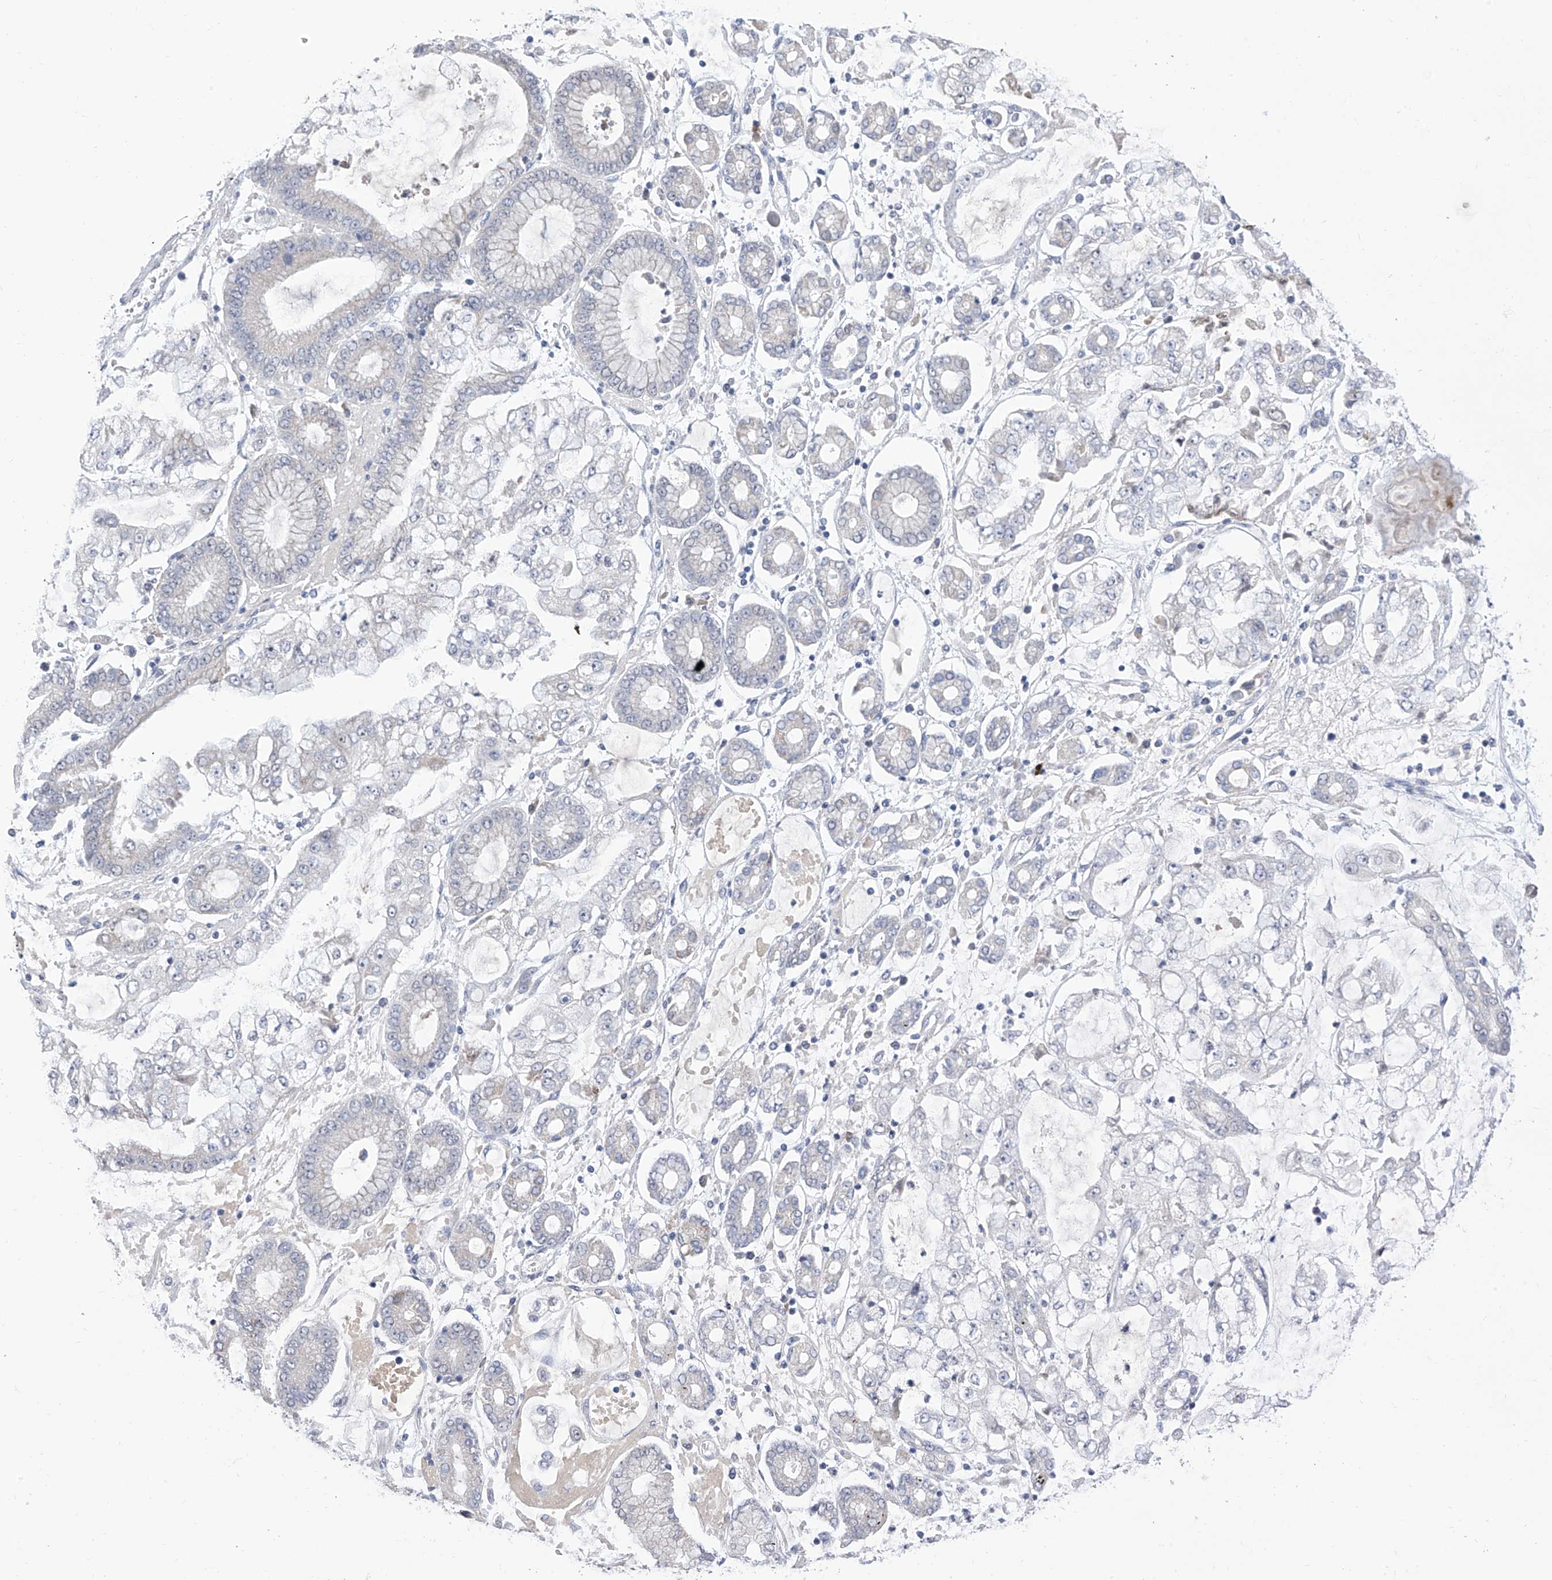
{"staining": {"intensity": "negative", "quantity": "none", "location": "none"}, "tissue": "stomach cancer", "cell_type": "Tumor cells", "image_type": "cancer", "snomed": [{"axis": "morphology", "description": "Adenocarcinoma, NOS"}, {"axis": "topography", "description": "Stomach"}], "caption": "A high-resolution histopathology image shows immunohistochemistry staining of stomach cancer, which exhibits no significant expression in tumor cells.", "gene": "SLCO4A1", "patient": {"sex": "male", "age": 76}}